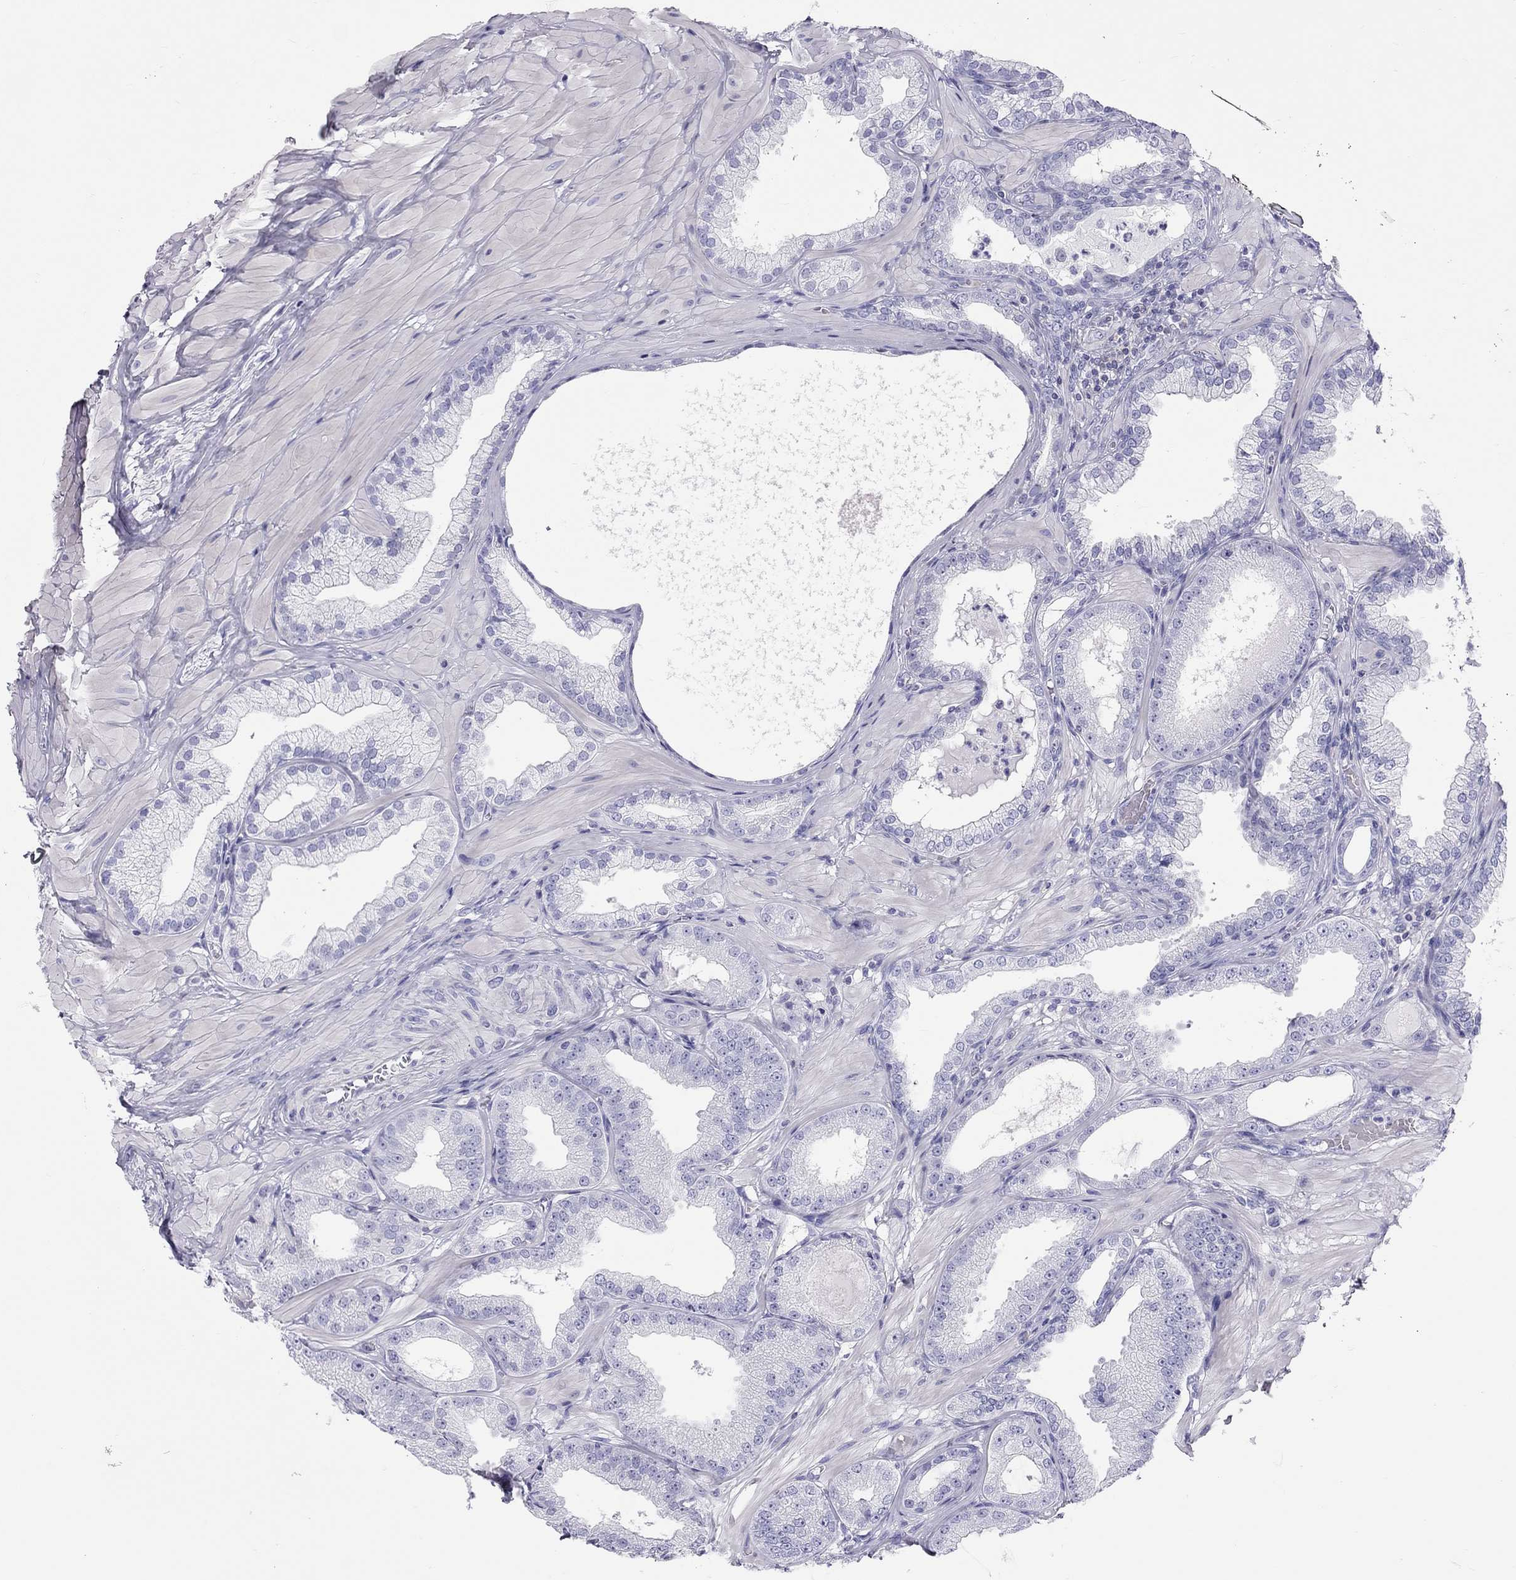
{"staining": {"intensity": "negative", "quantity": "none", "location": "none"}, "tissue": "prostate cancer", "cell_type": "Tumor cells", "image_type": "cancer", "snomed": [{"axis": "morphology", "description": "Adenocarcinoma, Low grade"}, {"axis": "topography", "description": "Prostate"}], "caption": "Tumor cells show no significant protein positivity in prostate adenocarcinoma (low-grade).", "gene": "STAG3", "patient": {"sex": "male", "age": 55}}